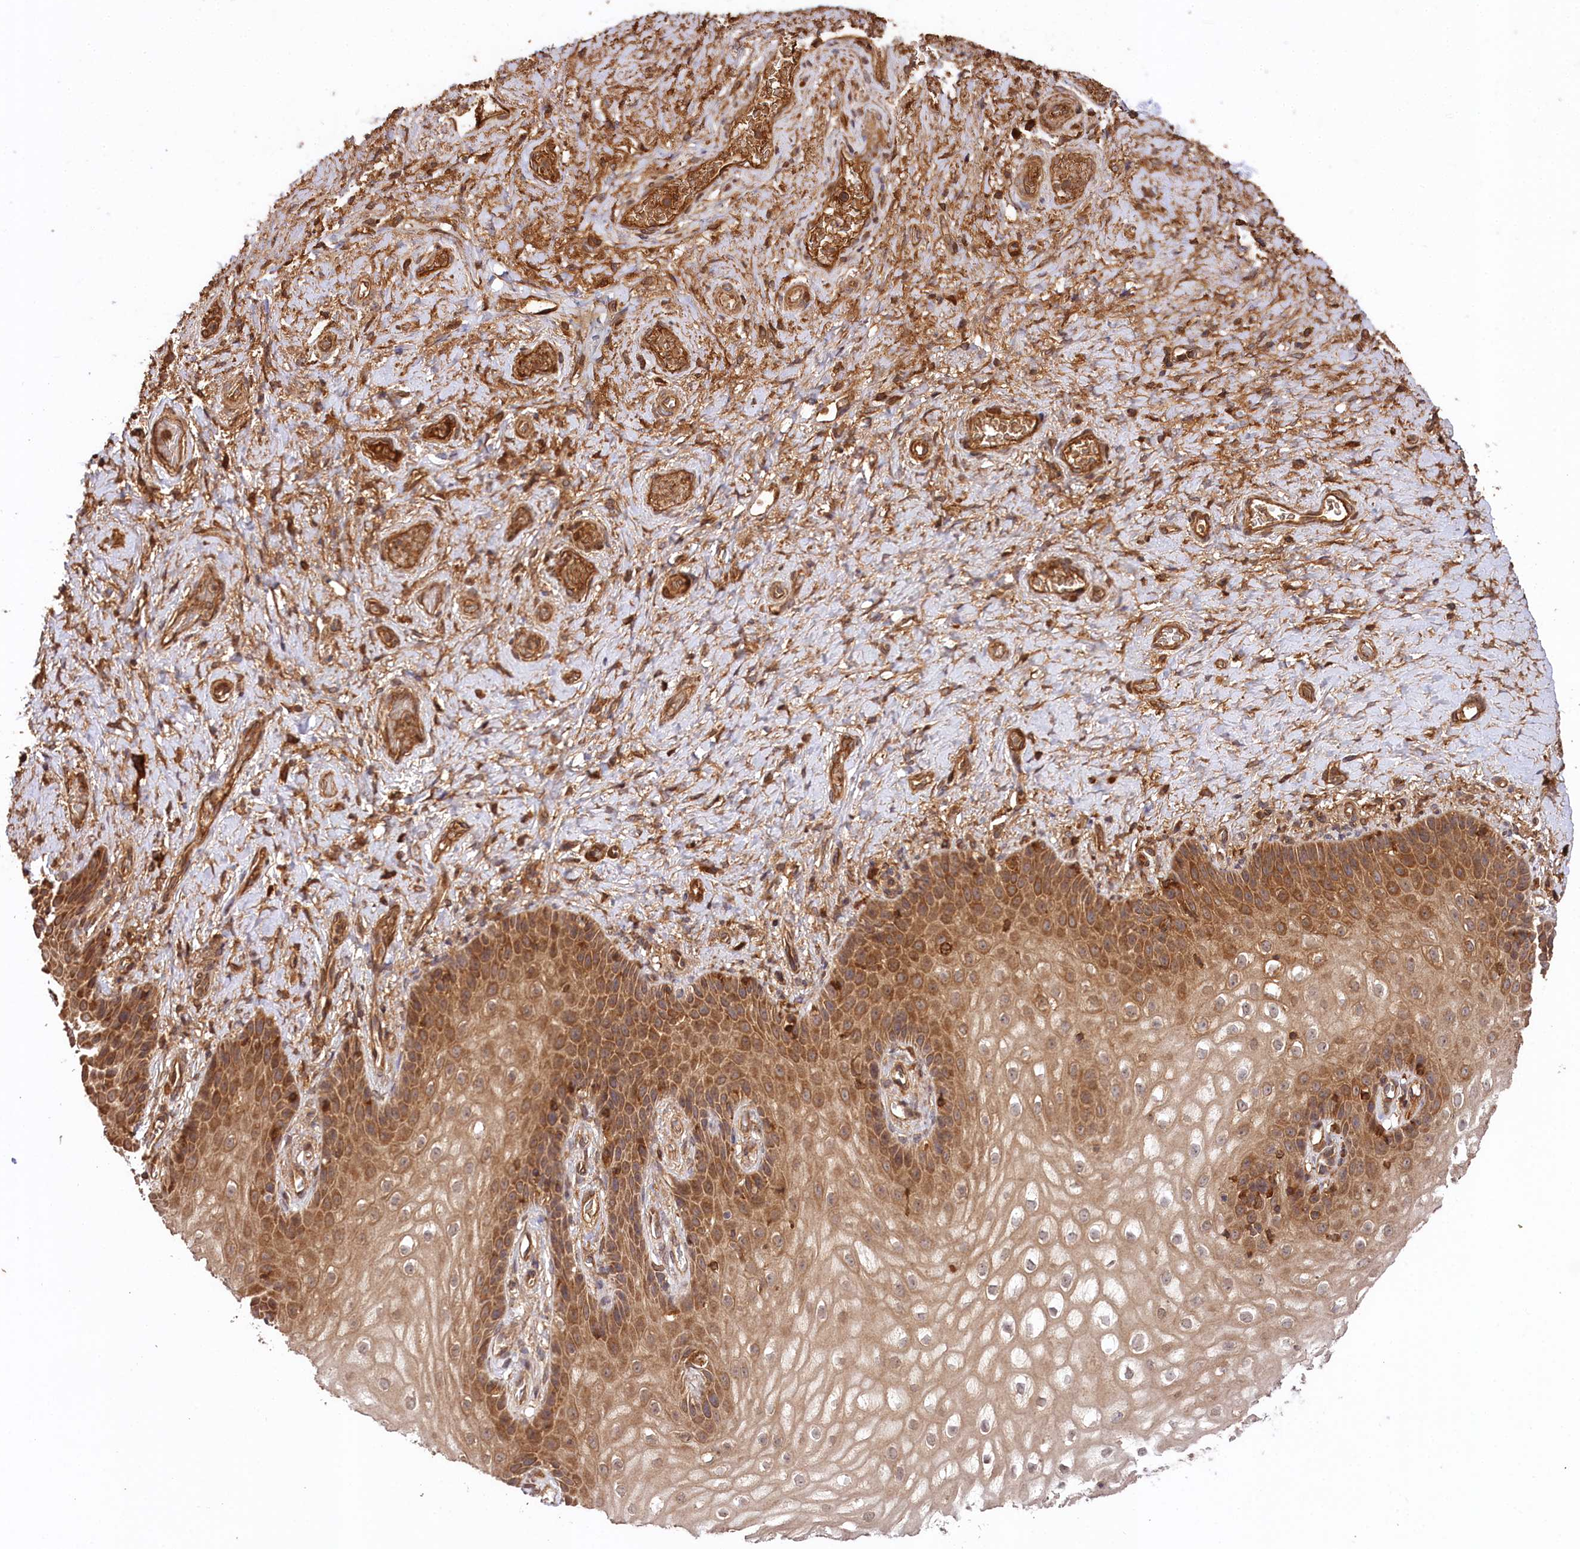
{"staining": {"intensity": "moderate", "quantity": ">75%", "location": "cytoplasmic/membranous"}, "tissue": "vagina", "cell_type": "Squamous epithelial cells", "image_type": "normal", "snomed": [{"axis": "morphology", "description": "Normal tissue, NOS"}, {"axis": "topography", "description": "Vagina"}], "caption": "This image reveals unremarkable vagina stained with immunohistochemistry to label a protein in brown. The cytoplasmic/membranous of squamous epithelial cells show moderate positivity for the protein. Nuclei are counter-stained blue.", "gene": "MCF2L2", "patient": {"sex": "female", "age": 60}}